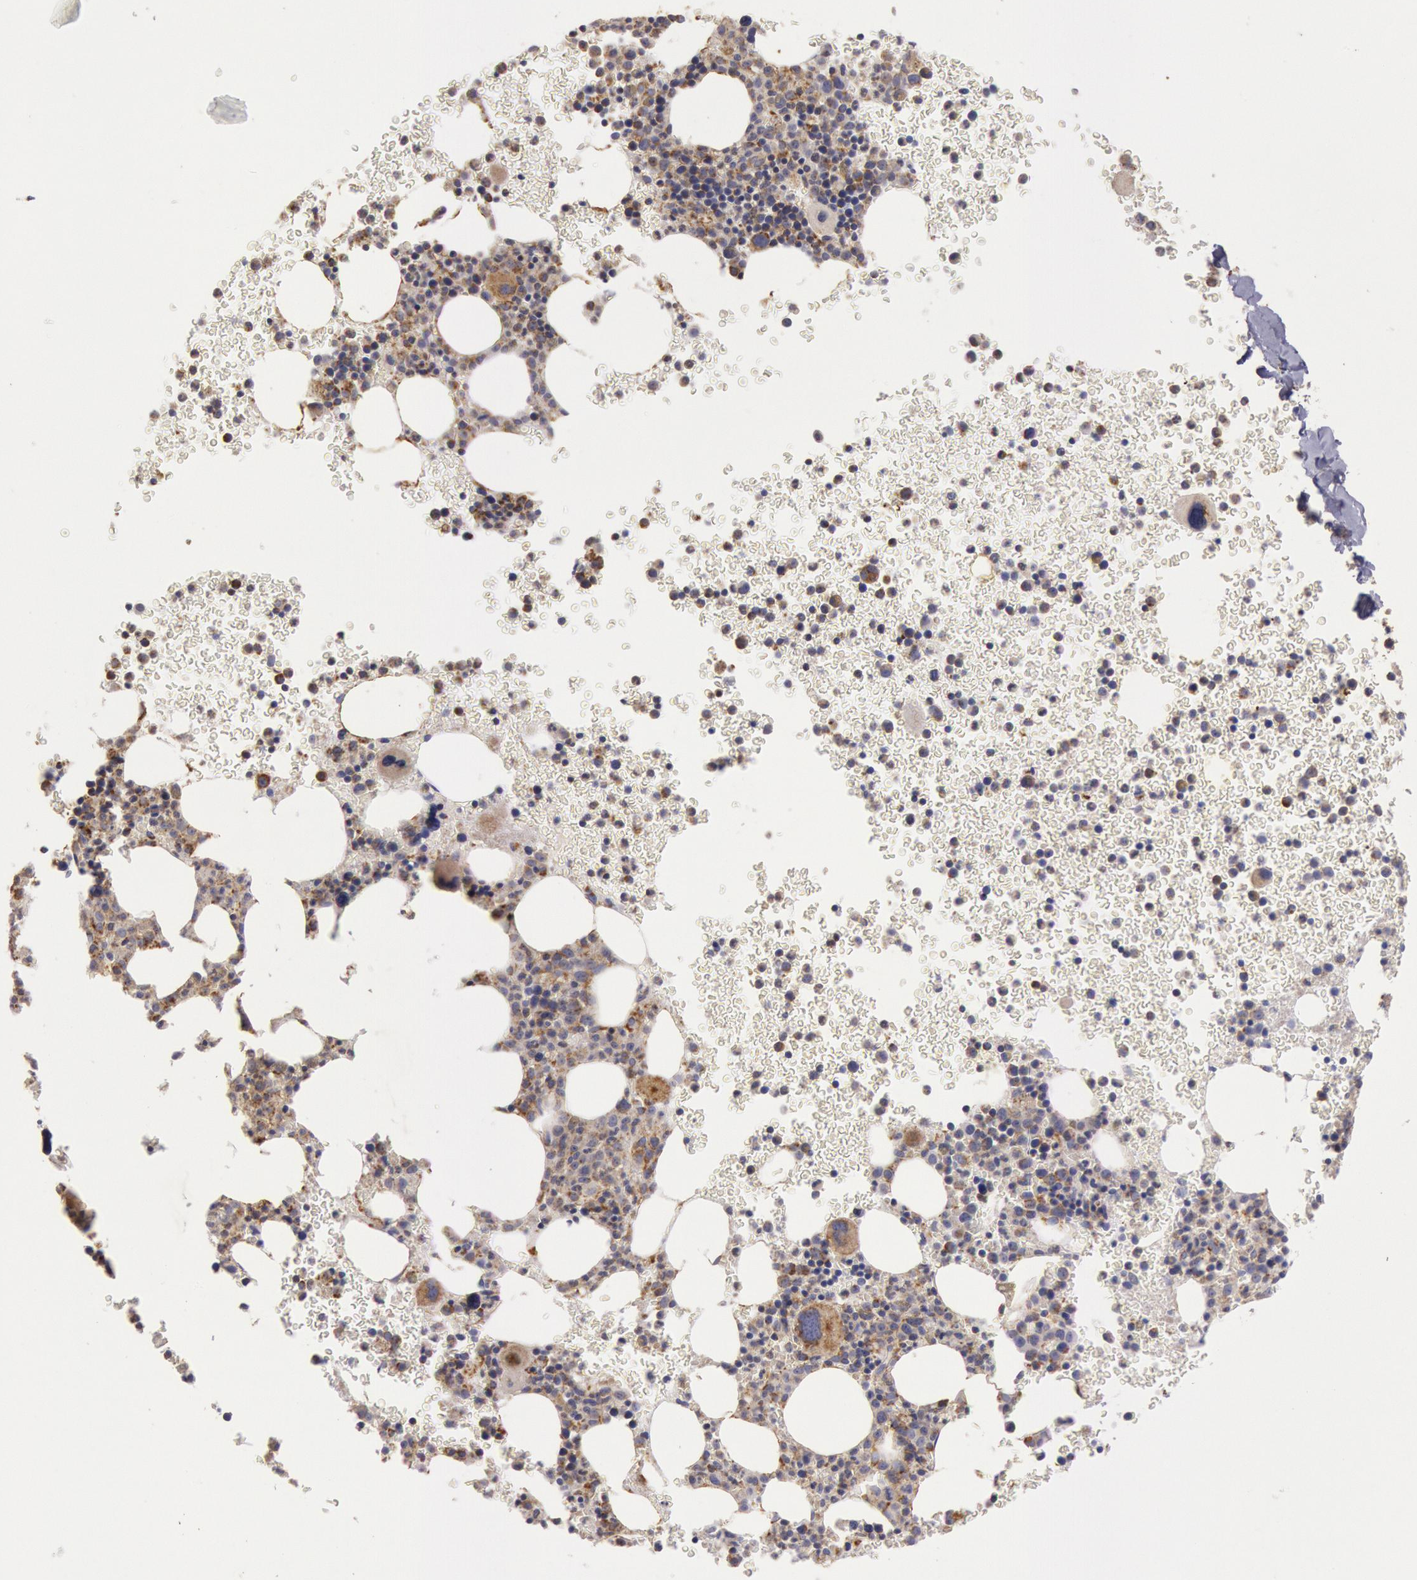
{"staining": {"intensity": "moderate", "quantity": "25%-75%", "location": "cytoplasmic/membranous"}, "tissue": "bone marrow", "cell_type": "Hematopoietic cells", "image_type": "normal", "snomed": [{"axis": "morphology", "description": "Normal tissue, NOS"}, {"axis": "topography", "description": "Bone marrow"}], "caption": "DAB immunohistochemical staining of normal bone marrow exhibits moderate cytoplasmic/membranous protein positivity in approximately 25%-75% of hematopoietic cells.", "gene": "CYC1", "patient": {"sex": "male", "age": 69}}